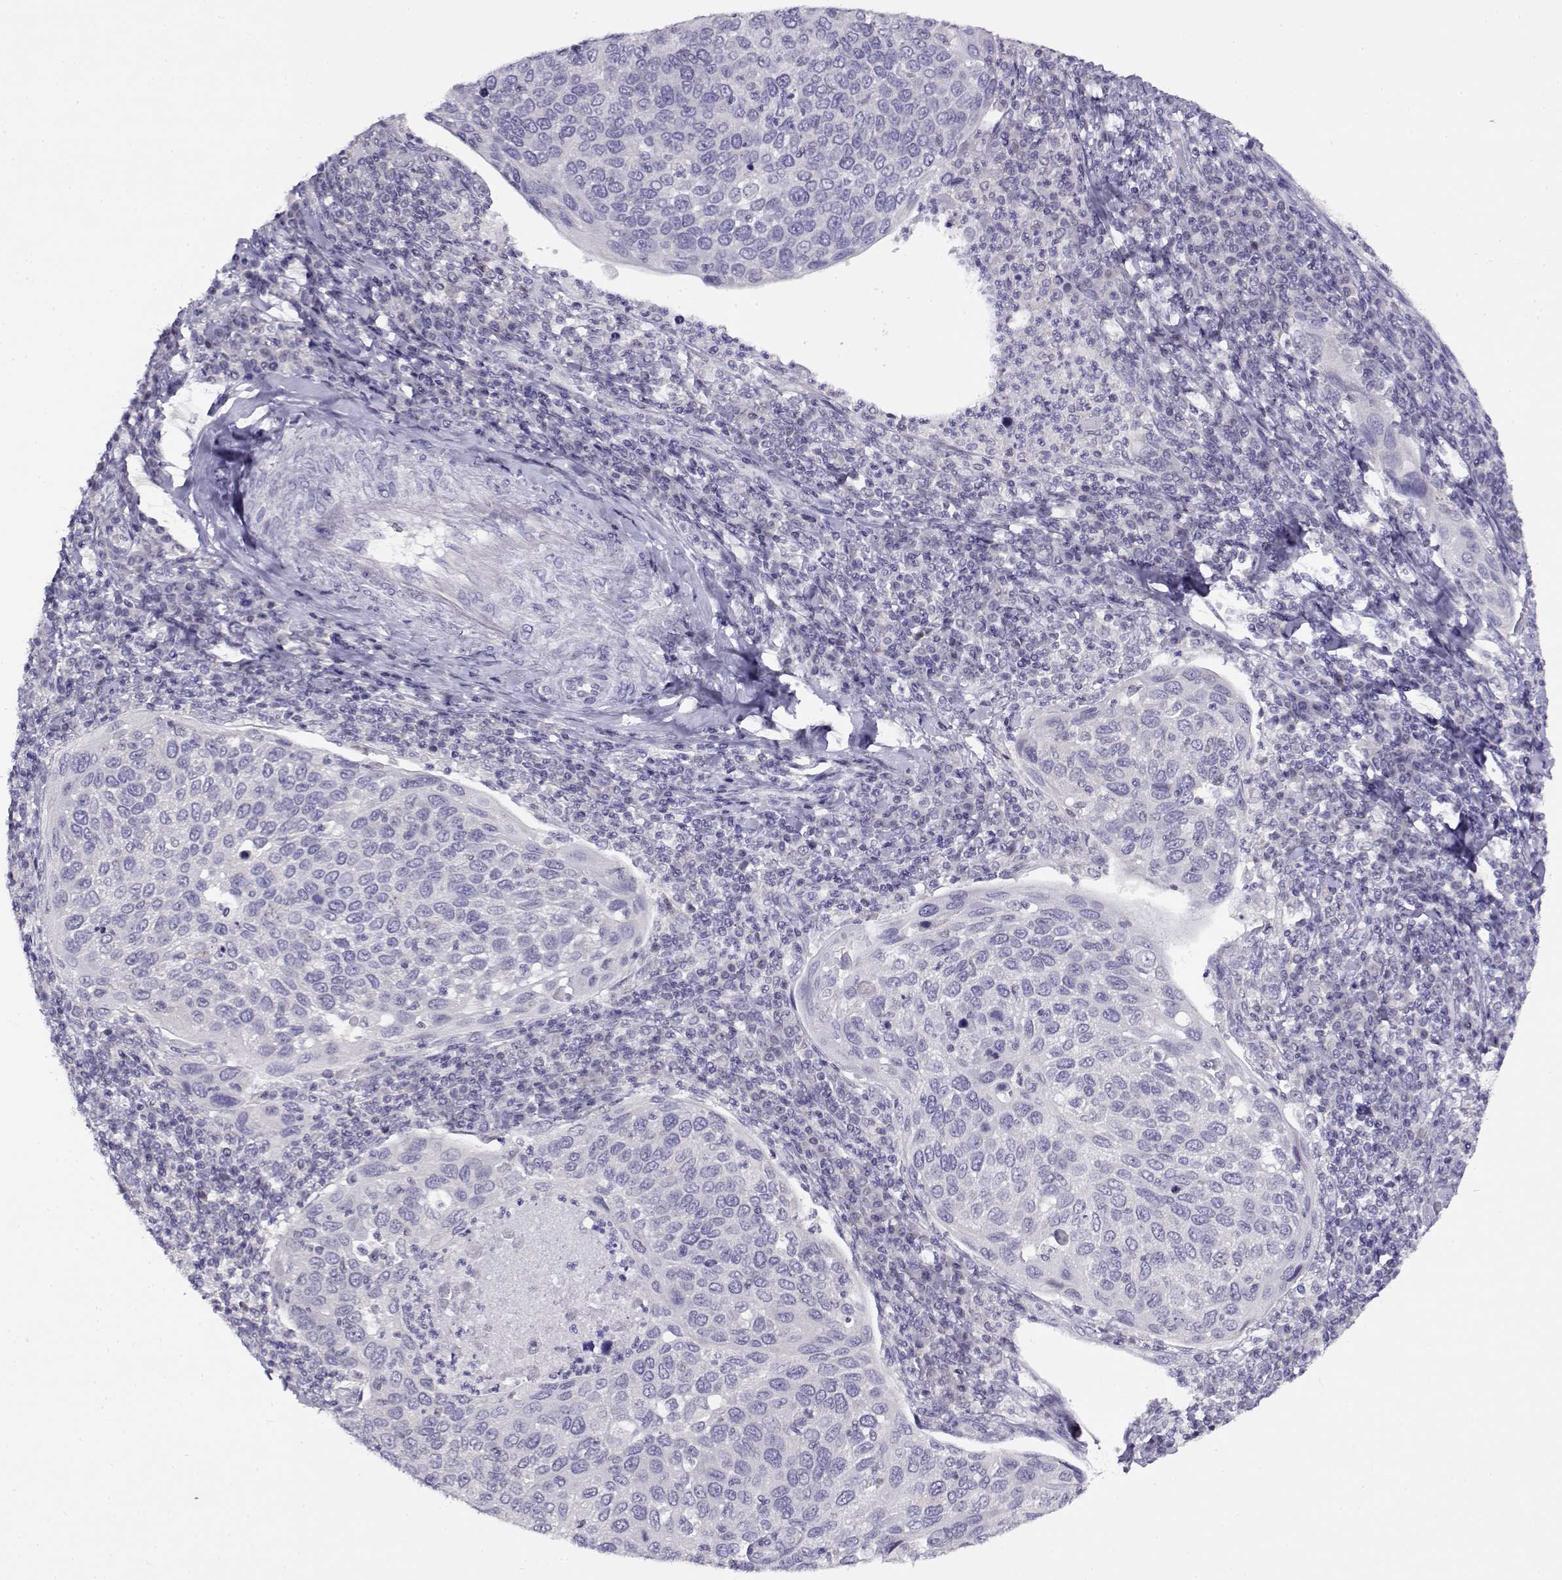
{"staining": {"intensity": "negative", "quantity": "none", "location": "none"}, "tissue": "cervical cancer", "cell_type": "Tumor cells", "image_type": "cancer", "snomed": [{"axis": "morphology", "description": "Squamous cell carcinoma, NOS"}, {"axis": "topography", "description": "Cervix"}], "caption": "There is no significant positivity in tumor cells of cervical cancer. (DAB IHC visualized using brightfield microscopy, high magnification).", "gene": "FEZF1", "patient": {"sex": "female", "age": 54}}